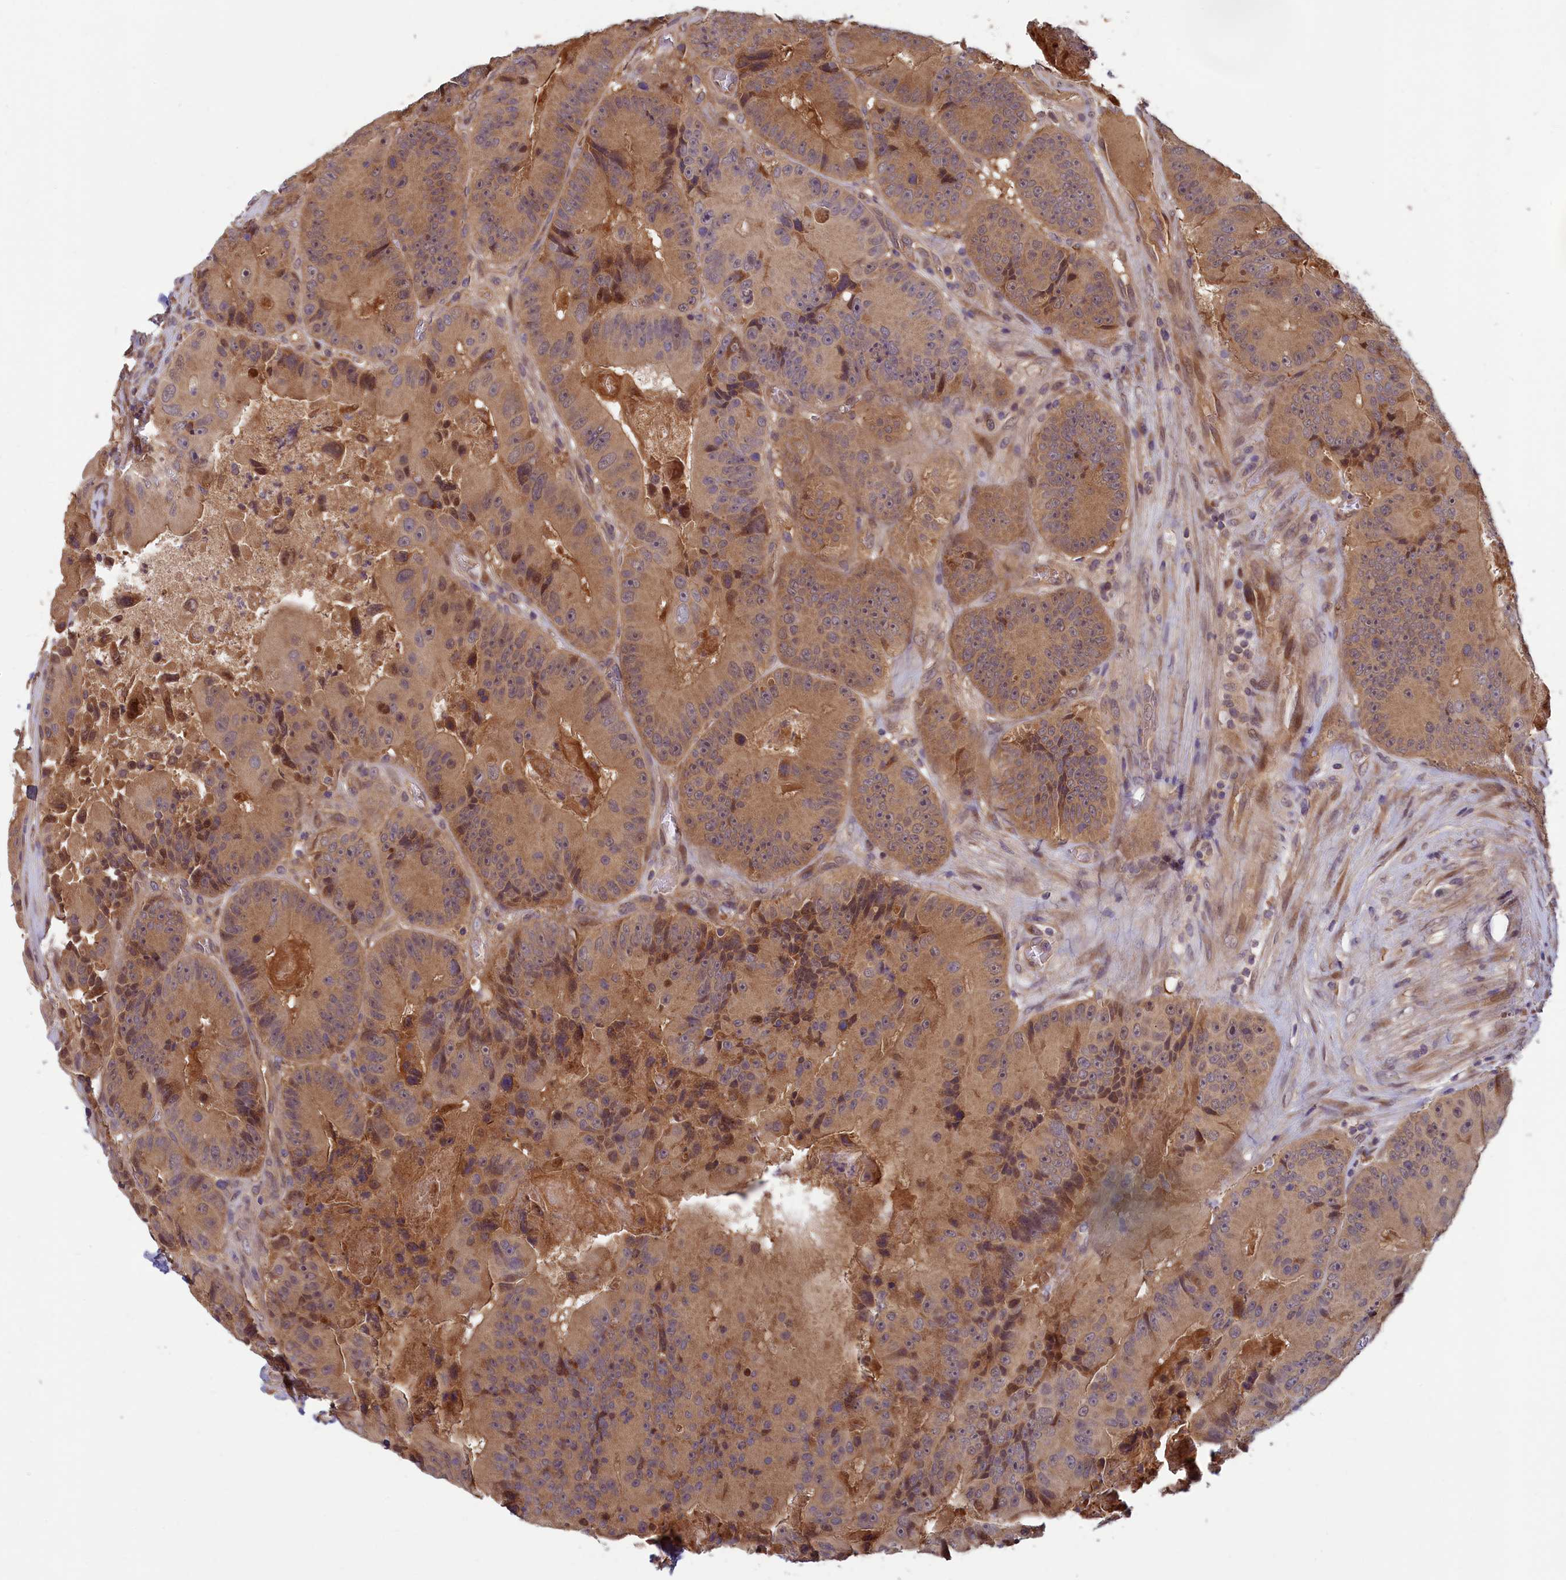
{"staining": {"intensity": "moderate", "quantity": ">75%", "location": "cytoplasmic/membranous"}, "tissue": "colorectal cancer", "cell_type": "Tumor cells", "image_type": "cancer", "snomed": [{"axis": "morphology", "description": "Adenocarcinoma, NOS"}, {"axis": "topography", "description": "Colon"}], "caption": "Immunohistochemistry (IHC) (DAB (3,3'-diaminobenzidine)) staining of human colorectal cancer (adenocarcinoma) demonstrates moderate cytoplasmic/membranous protein staining in approximately >75% of tumor cells.", "gene": "CCDC15", "patient": {"sex": "female", "age": 86}}